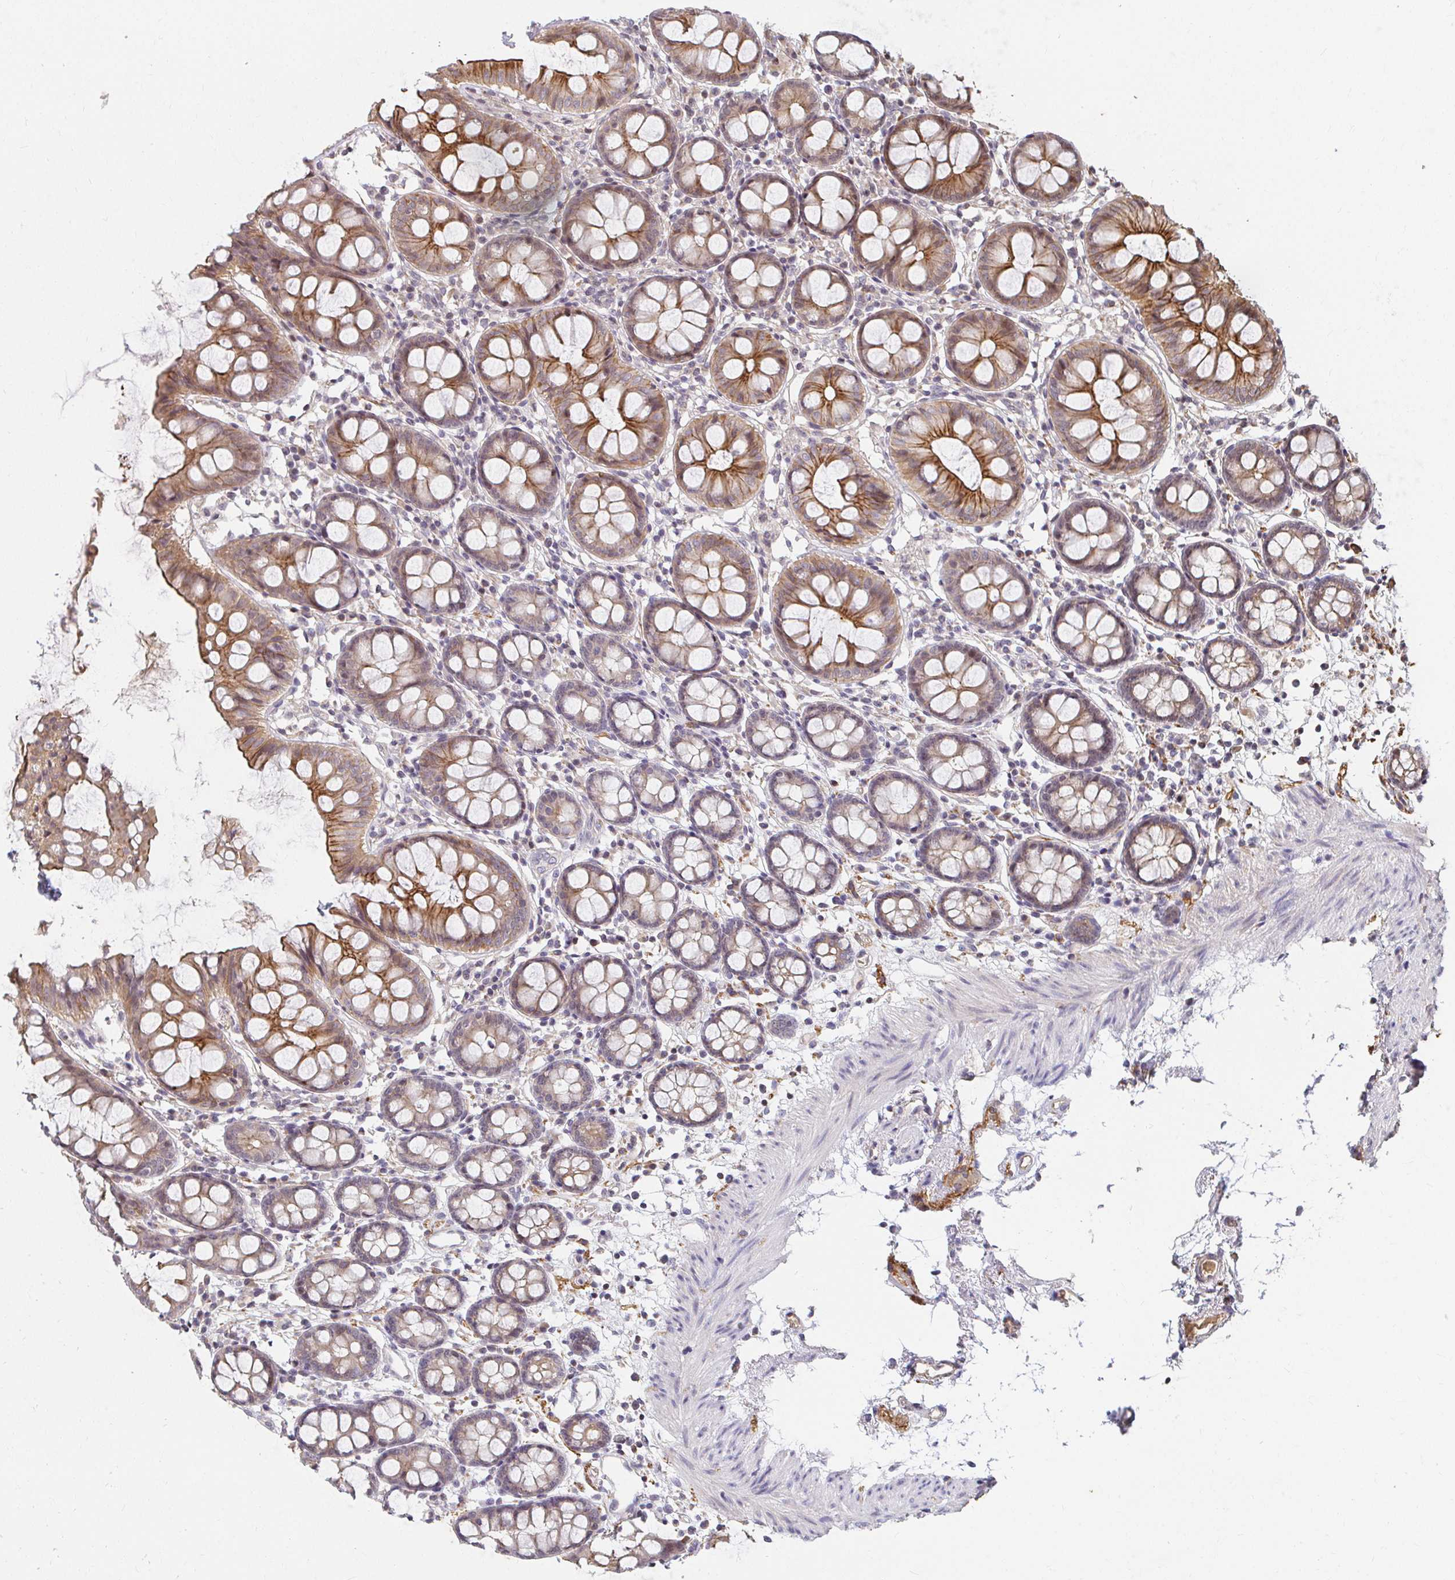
{"staining": {"intensity": "moderate", "quantity": "25%-75%", "location": "cytoplasmic/membranous"}, "tissue": "colon", "cell_type": "Endothelial cells", "image_type": "normal", "snomed": [{"axis": "morphology", "description": "Normal tissue, NOS"}, {"axis": "topography", "description": "Colon"}], "caption": "Moderate cytoplasmic/membranous expression is appreciated in about 25%-75% of endothelial cells in normal colon. (Brightfield microscopy of DAB IHC at high magnification).", "gene": "ANK3", "patient": {"sex": "female", "age": 84}}